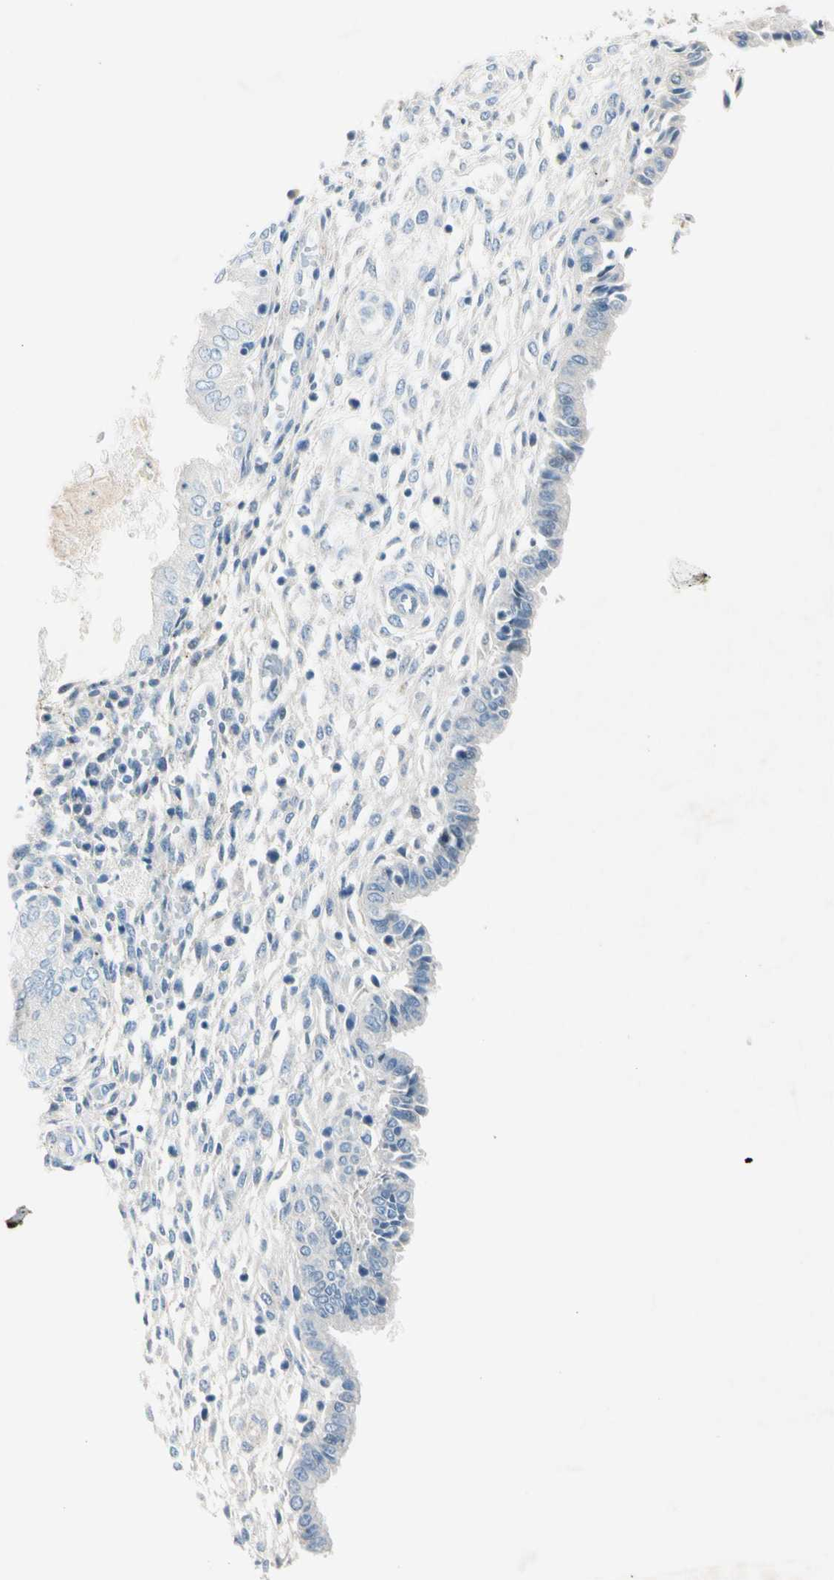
{"staining": {"intensity": "weak", "quantity": "<25%", "location": "cytoplasmic/membranous"}, "tissue": "endometrium", "cell_type": "Cells in endometrial stroma", "image_type": "normal", "snomed": [{"axis": "morphology", "description": "Normal tissue, NOS"}, {"axis": "topography", "description": "Endometrium"}], "caption": "IHC photomicrograph of benign endometrium: human endometrium stained with DAB demonstrates no significant protein staining in cells in endometrial stroma.", "gene": "SERPIND1", "patient": {"sex": "female", "age": 33}}